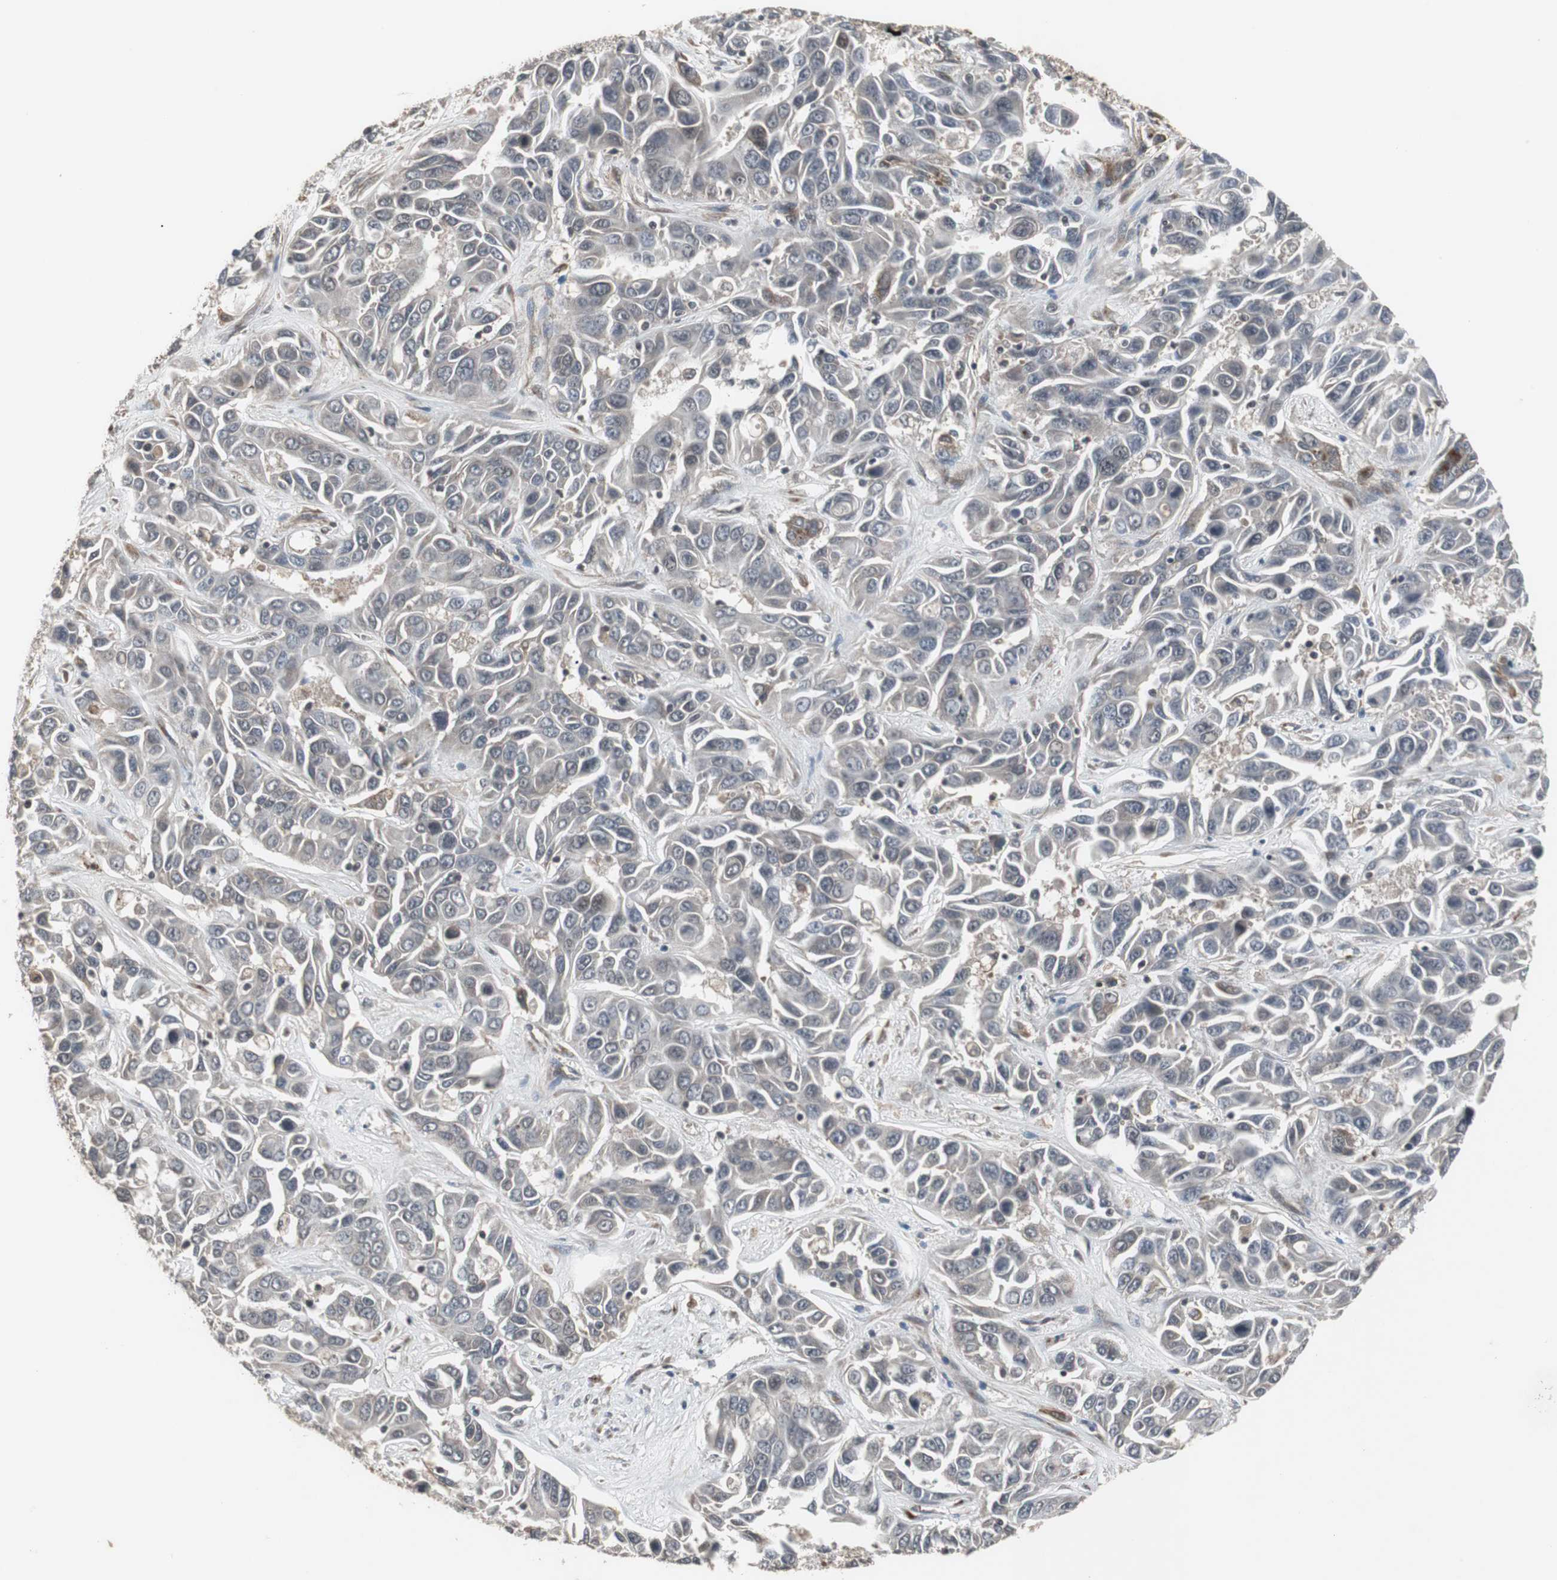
{"staining": {"intensity": "weak", "quantity": "25%-75%", "location": "cytoplasmic/membranous"}, "tissue": "liver cancer", "cell_type": "Tumor cells", "image_type": "cancer", "snomed": [{"axis": "morphology", "description": "Cholangiocarcinoma"}, {"axis": "topography", "description": "Liver"}], "caption": "Immunohistochemistry (IHC) (DAB (3,3'-diaminobenzidine)) staining of liver cholangiocarcinoma exhibits weak cytoplasmic/membranous protein positivity in about 25%-75% of tumor cells.", "gene": "ATP2B2", "patient": {"sex": "female", "age": 52}}